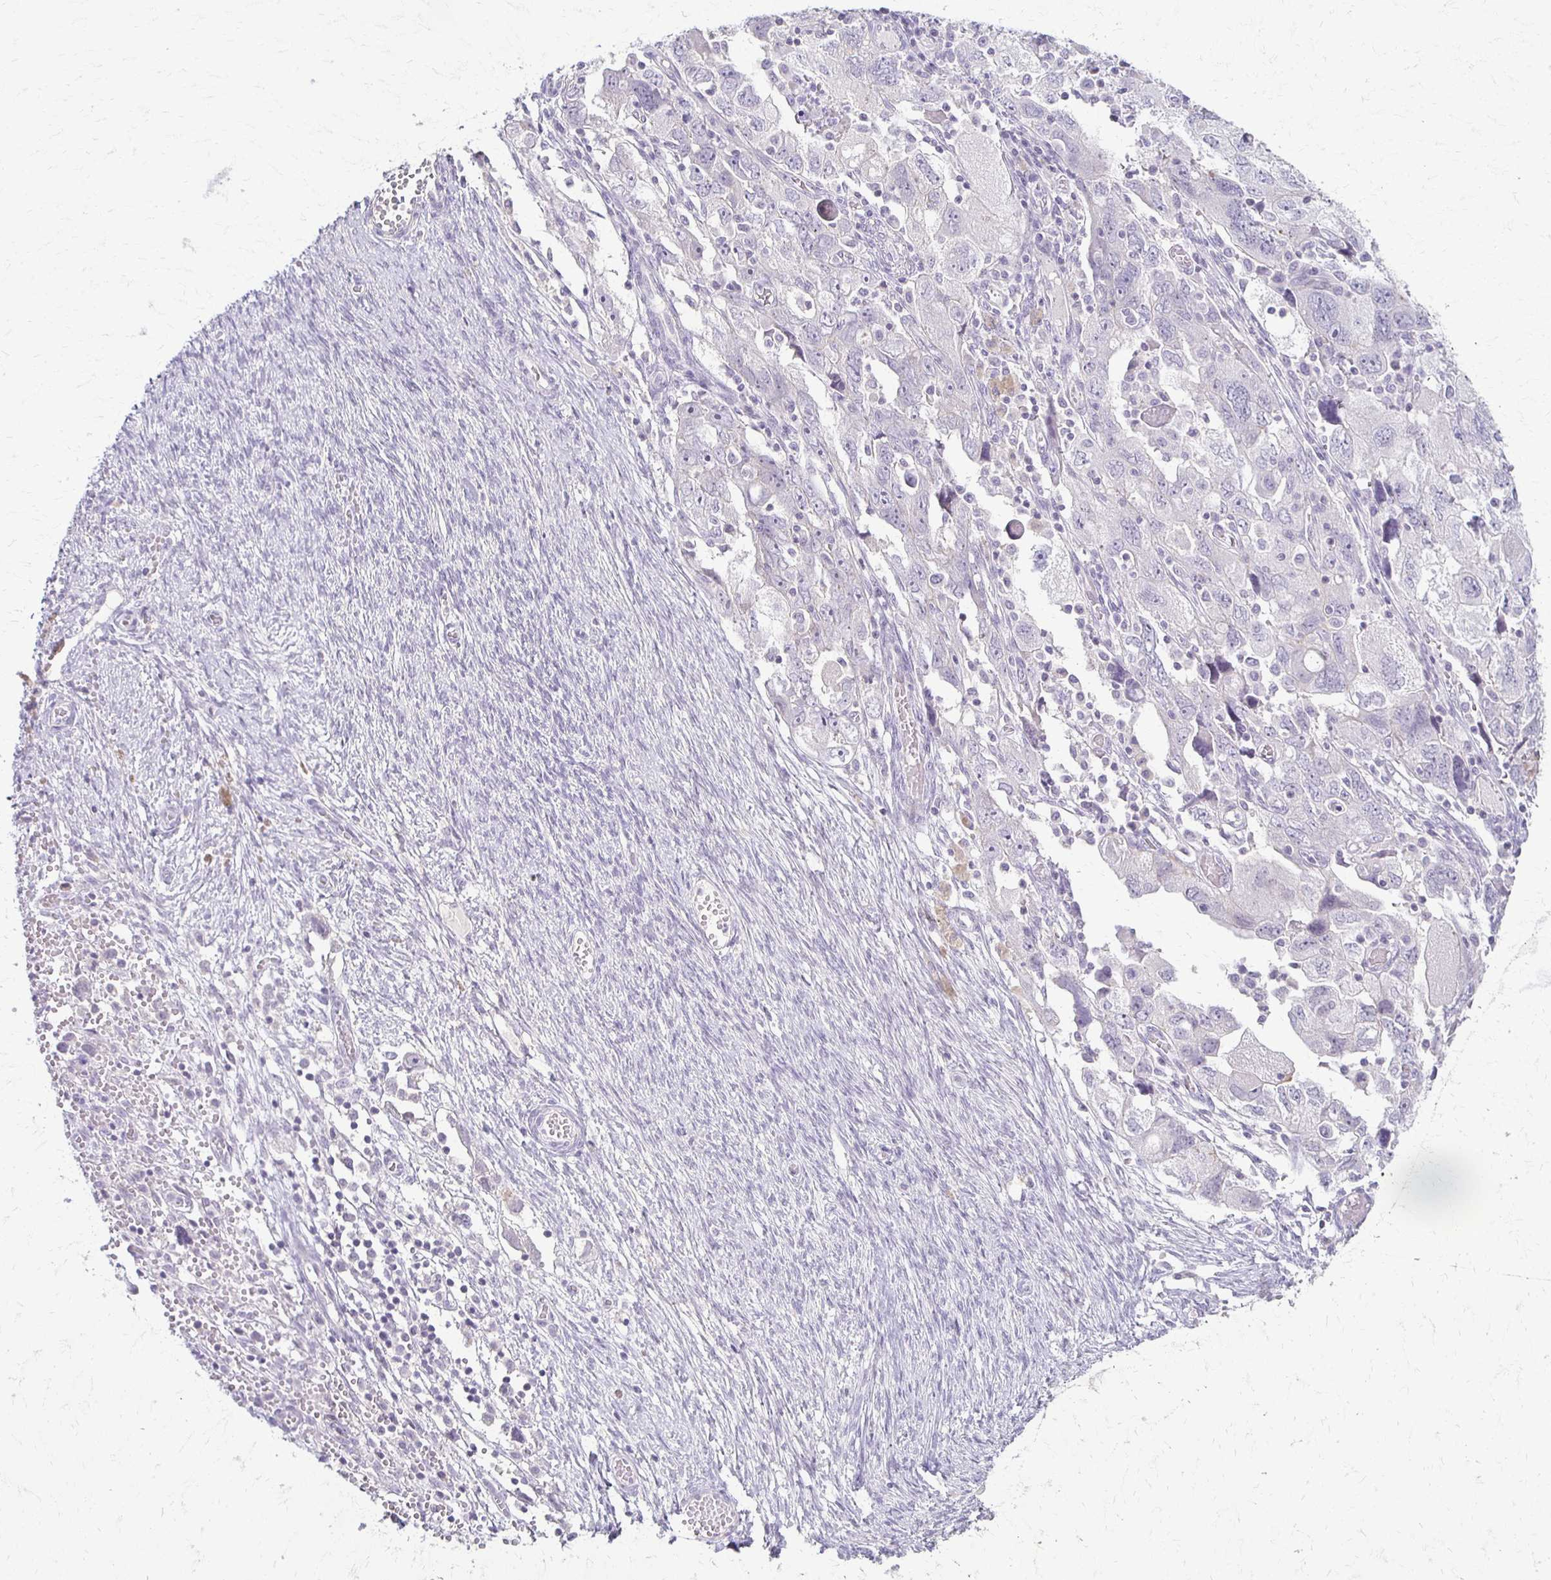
{"staining": {"intensity": "negative", "quantity": "none", "location": "none"}, "tissue": "ovarian cancer", "cell_type": "Tumor cells", "image_type": "cancer", "snomed": [{"axis": "morphology", "description": "Carcinoma, NOS"}, {"axis": "morphology", "description": "Cystadenocarcinoma, serous, NOS"}, {"axis": "topography", "description": "Ovary"}], "caption": "Tumor cells show no significant positivity in ovarian cancer. (DAB IHC, high magnification).", "gene": "FOXO4", "patient": {"sex": "female", "age": 69}}